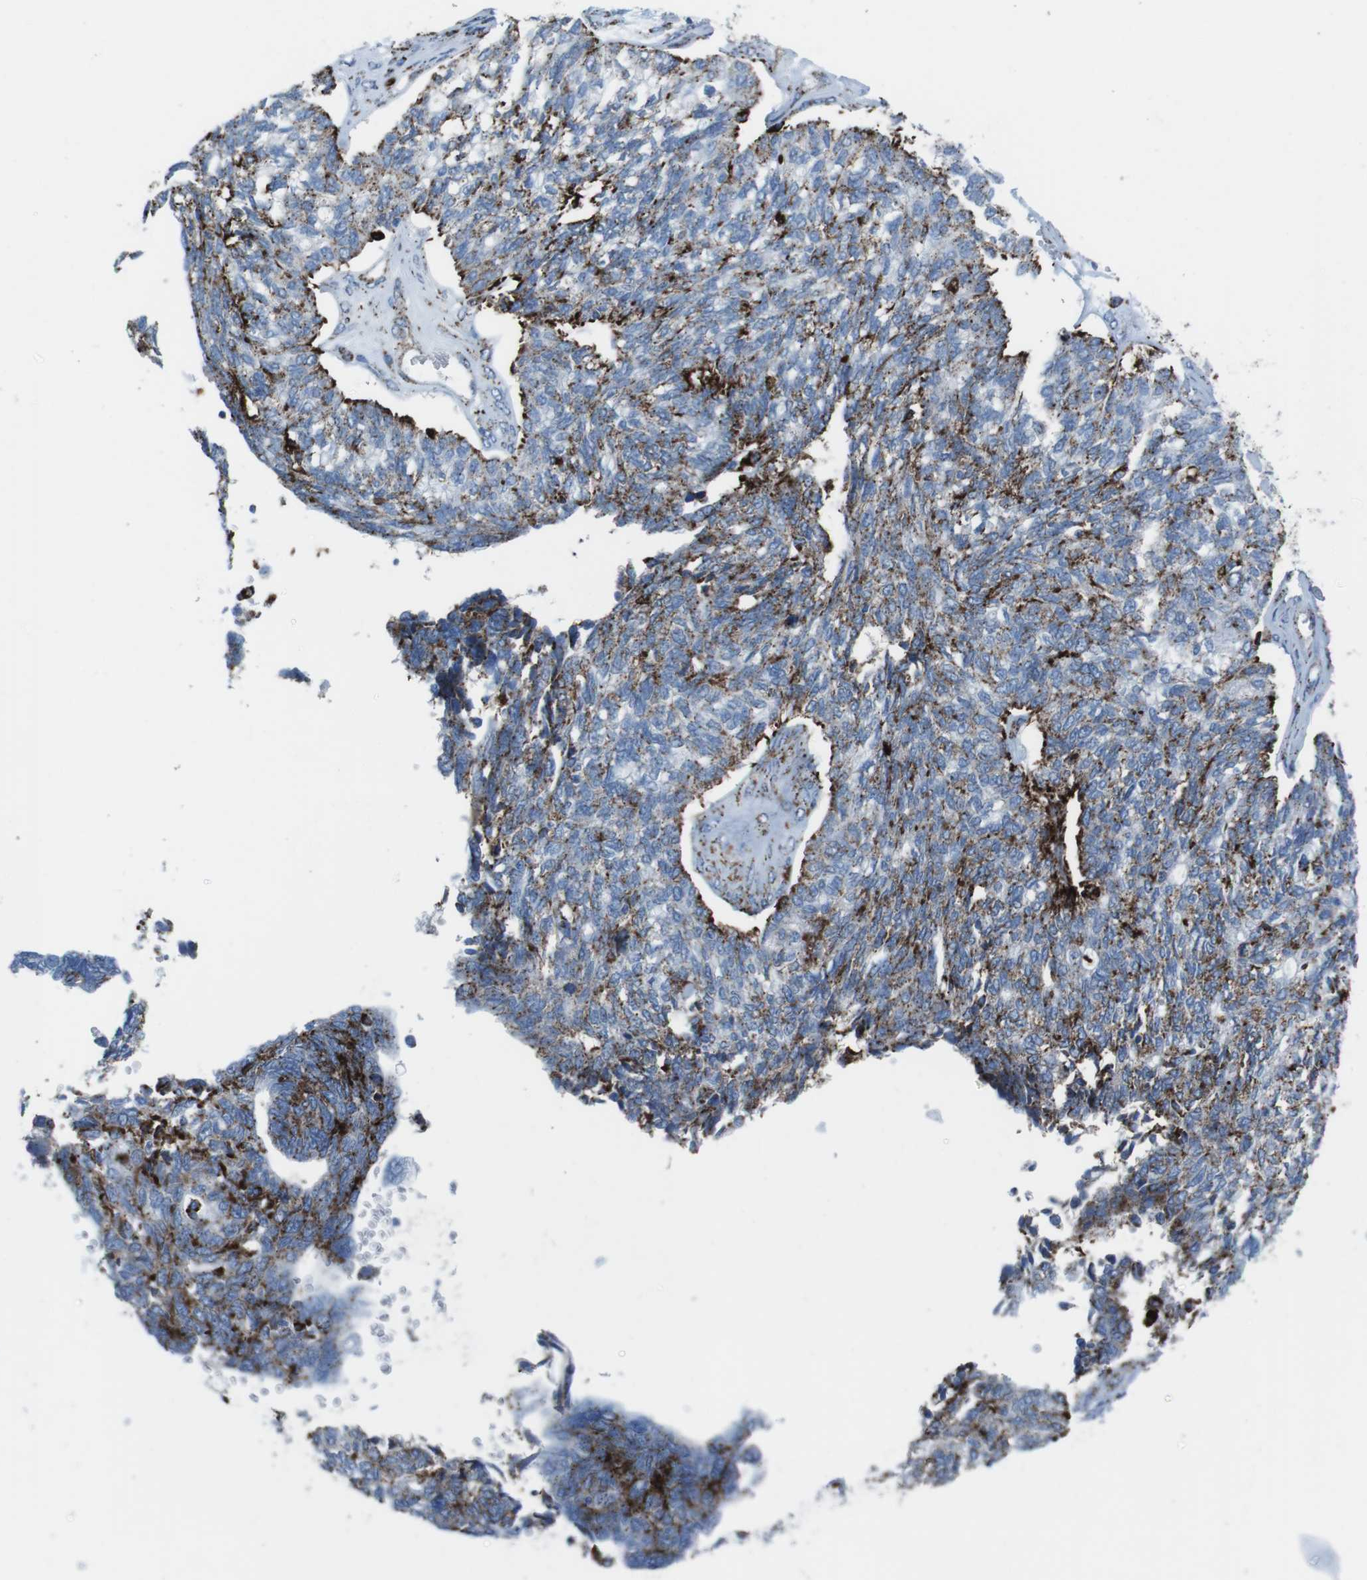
{"staining": {"intensity": "moderate", "quantity": "25%-75%", "location": "cytoplasmic/membranous"}, "tissue": "ovarian cancer", "cell_type": "Tumor cells", "image_type": "cancer", "snomed": [{"axis": "morphology", "description": "Cystadenocarcinoma, serous, NOS"}, {"axis": "topography", "description": "Ovary"}], "caption": "Immunohistochemistry (IHC) micrograph of neoplastic tissue: human serous cystadenocarcinoma (ovarian) stained using immunohistochemistry (IHC) demonstrates medium levels of moderate protein expression localized specifically in the cytoplasmic/membranous of tumor cells, appearing as a cytoplasmic/membranous brown color.", "gene": "SCARB2", "patient": {"sex": "female", "age": 79}}